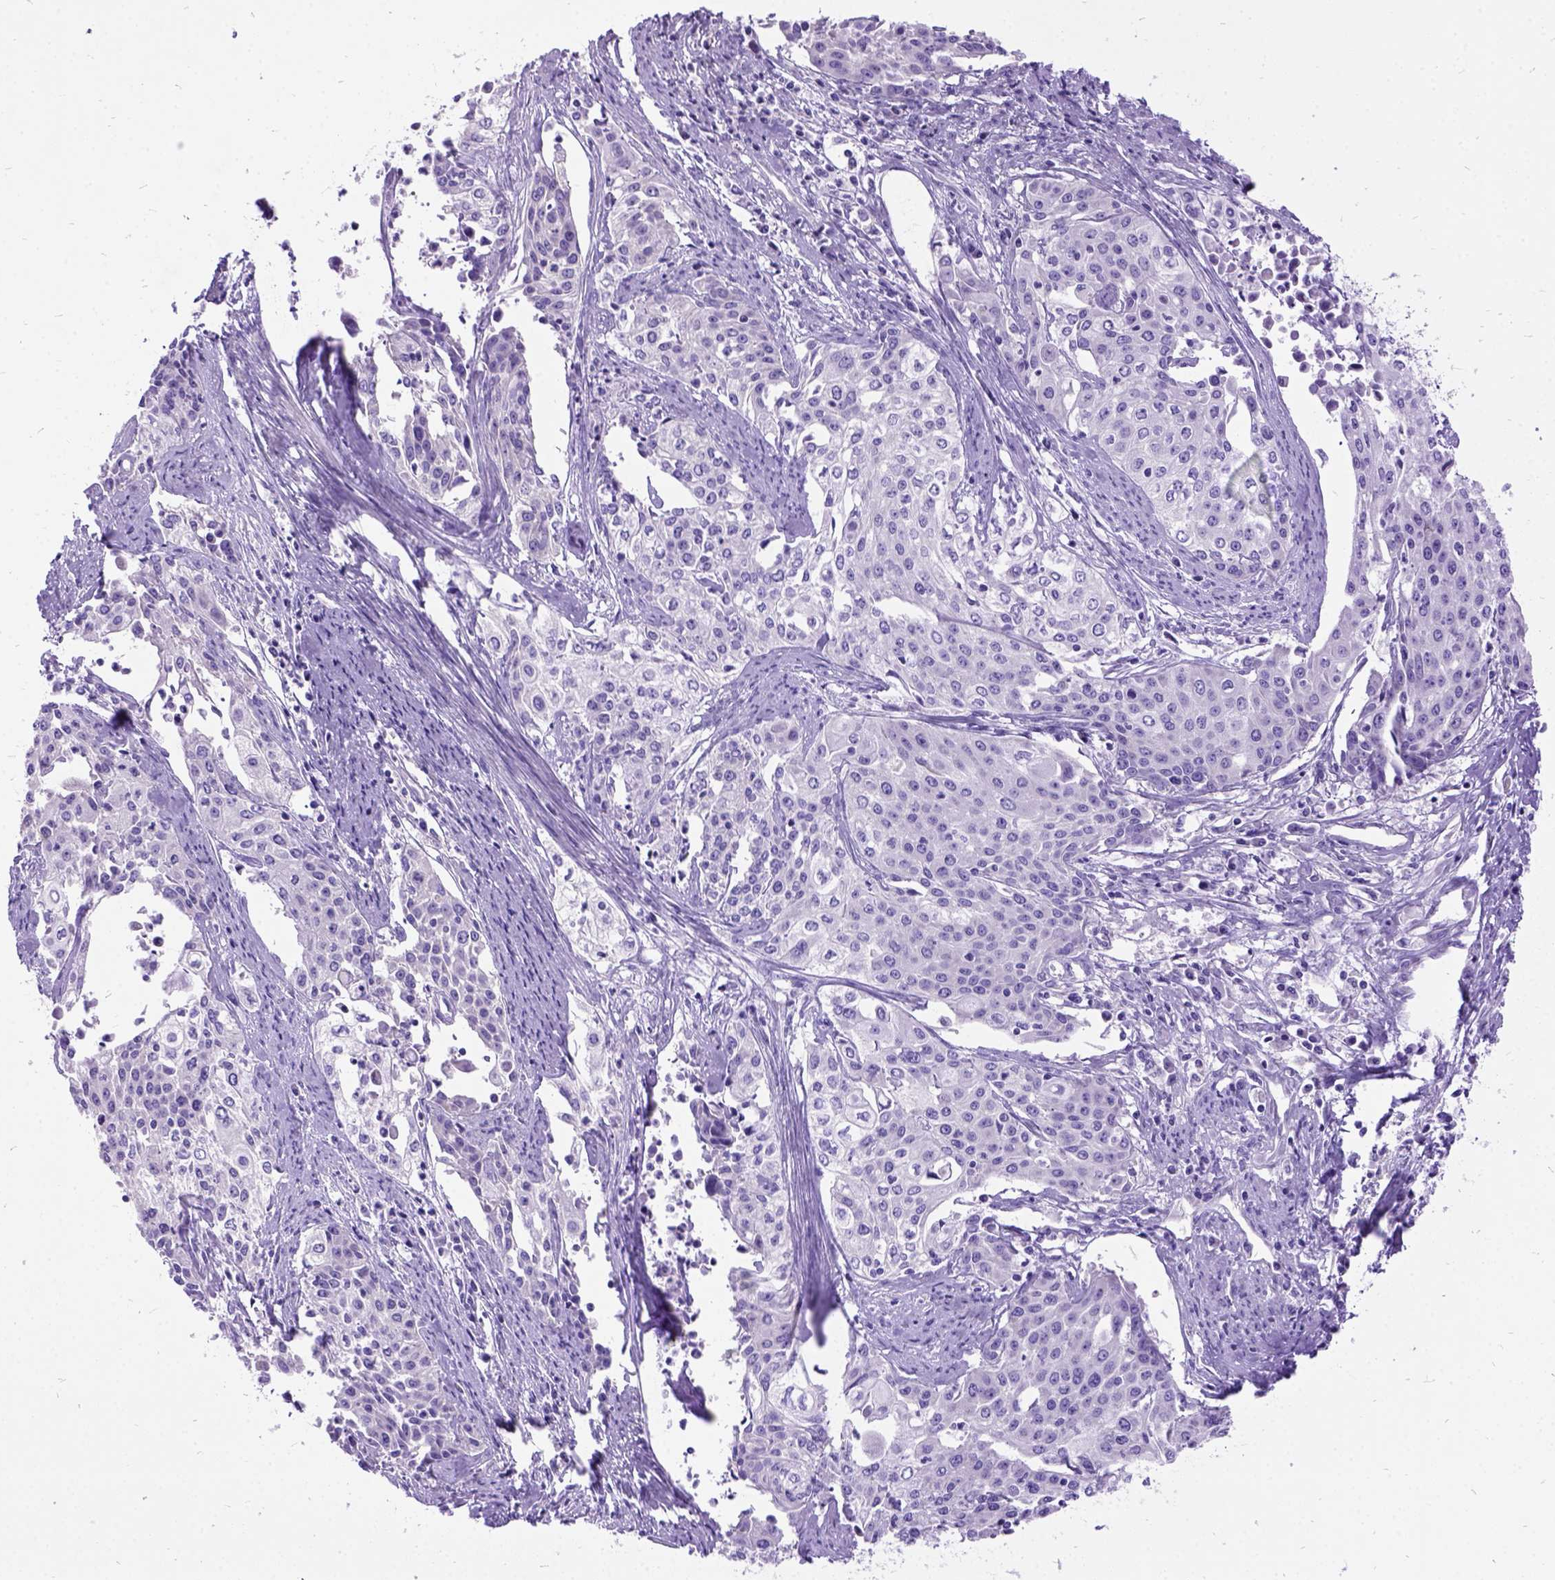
{"staining": {"intensity": "negative", "quantity": "none", "location": "none"}, "tissue": "cervical cancer", "cell_type": "Tumor cells", "image_type": "cancer", "snomed": [{"axis": "morphology", "description": "Squamous cell carcinoma, NOS"}, {"axis": "topography", "description": "Cervix"}], "caption": "Protein analysis of squamous cell carcinoma (cervical) shows no significant positivity in tumor cells. The staining was performed using DAB to visualize the protein expression in brown, while the nuclei were stained in blue with hematoxylin (Magnification: 20x).", "gene": "CFAP54", "patient": {"sex": "female", "age": 39}}